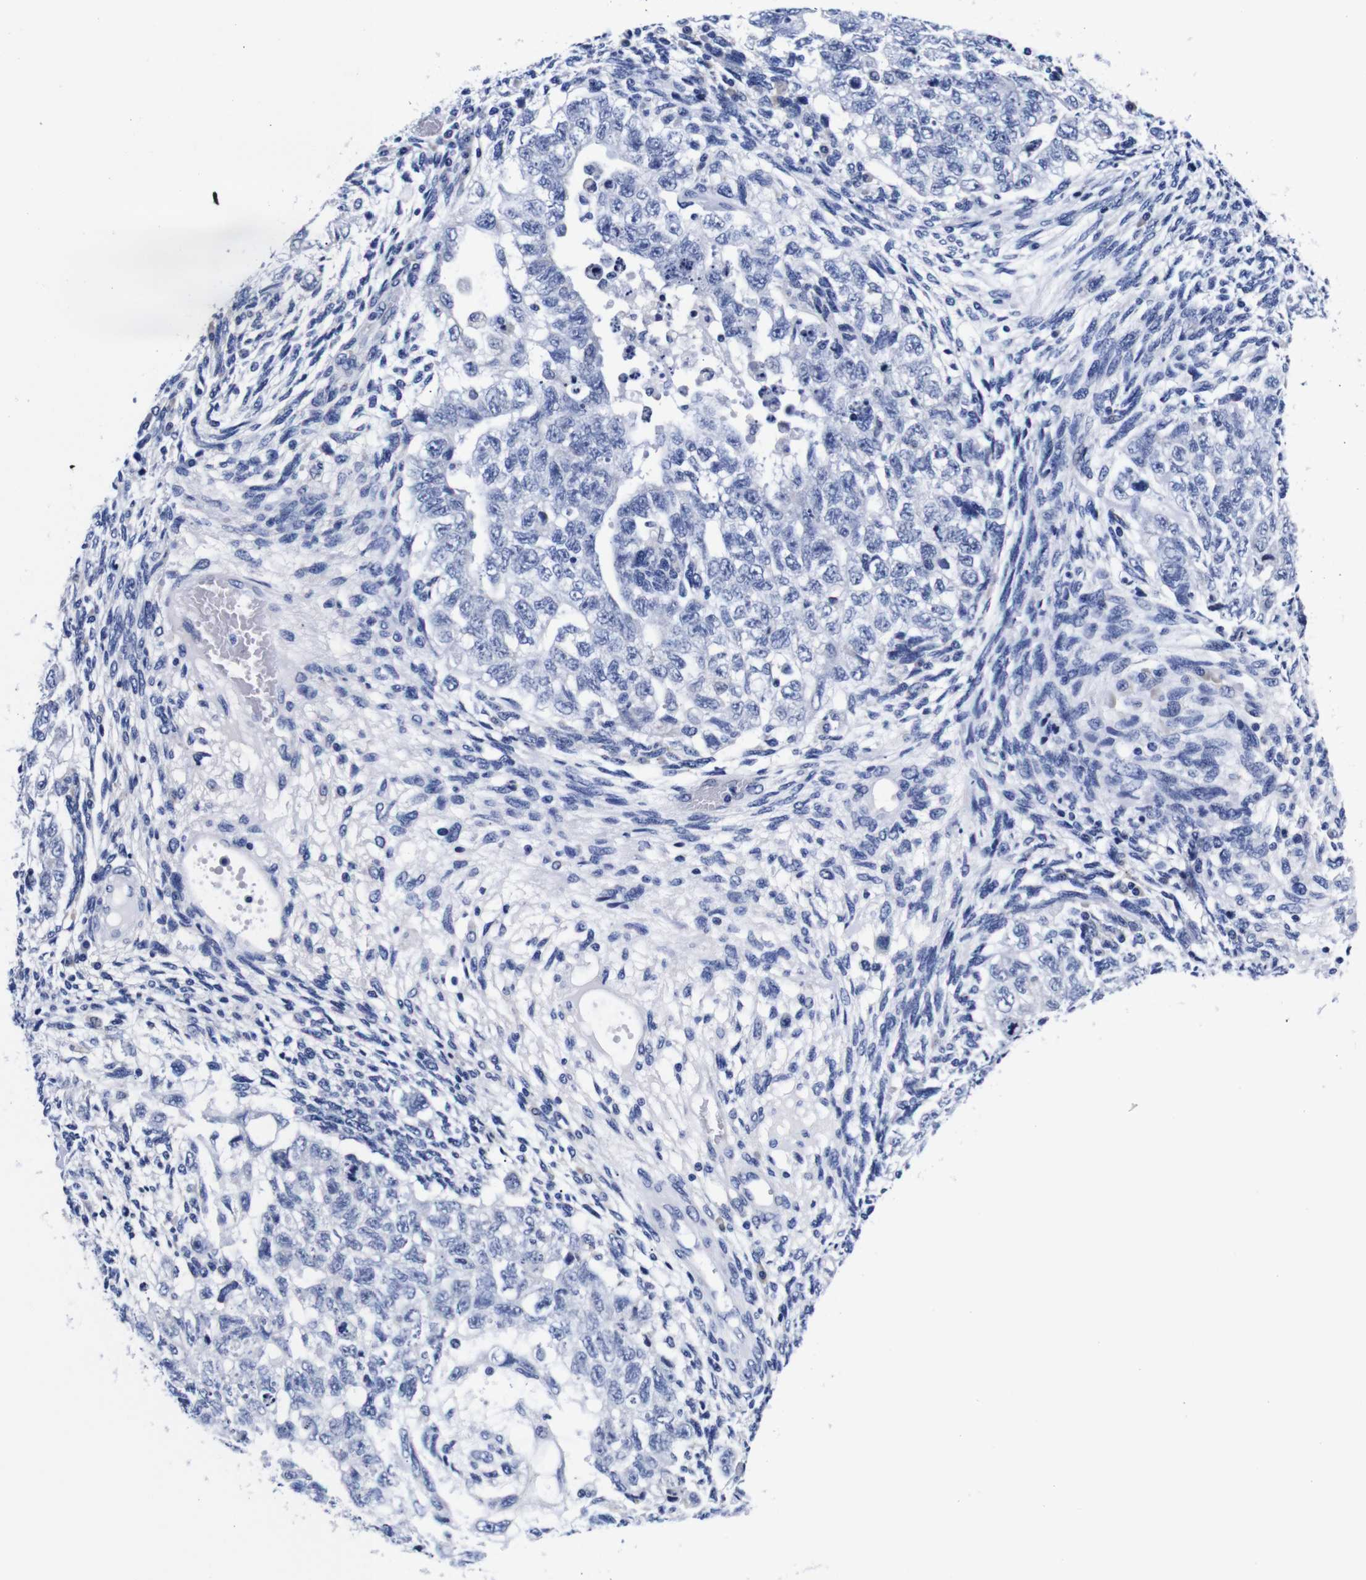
{"staining": {"intensity": "negative", "quantity": "none", "location": "none"}, "tissue": "testis cancer", "cell_type": "Tumor cells", "image_type": "cancer", "snomed": [{"axis": "morphology", "description": "Normal tissue, NOS"}, {"axis": "morphology", "description": "Carcinoma, Embryonal, NOS"}, {"axis": "topography", "description": "Testis"}], "caption": "High magnification brightfield microscopy of testis cancer stained with DAB (brown) and counterstained with hematoxylin (blue): tumor cells show no significant expression. The staining is performed using DAB brown chromogen with nuclei counter-stained in using hematoxylin.", "gene": "CLEC4G", "patient": {"sex": "male", "age": 36}}